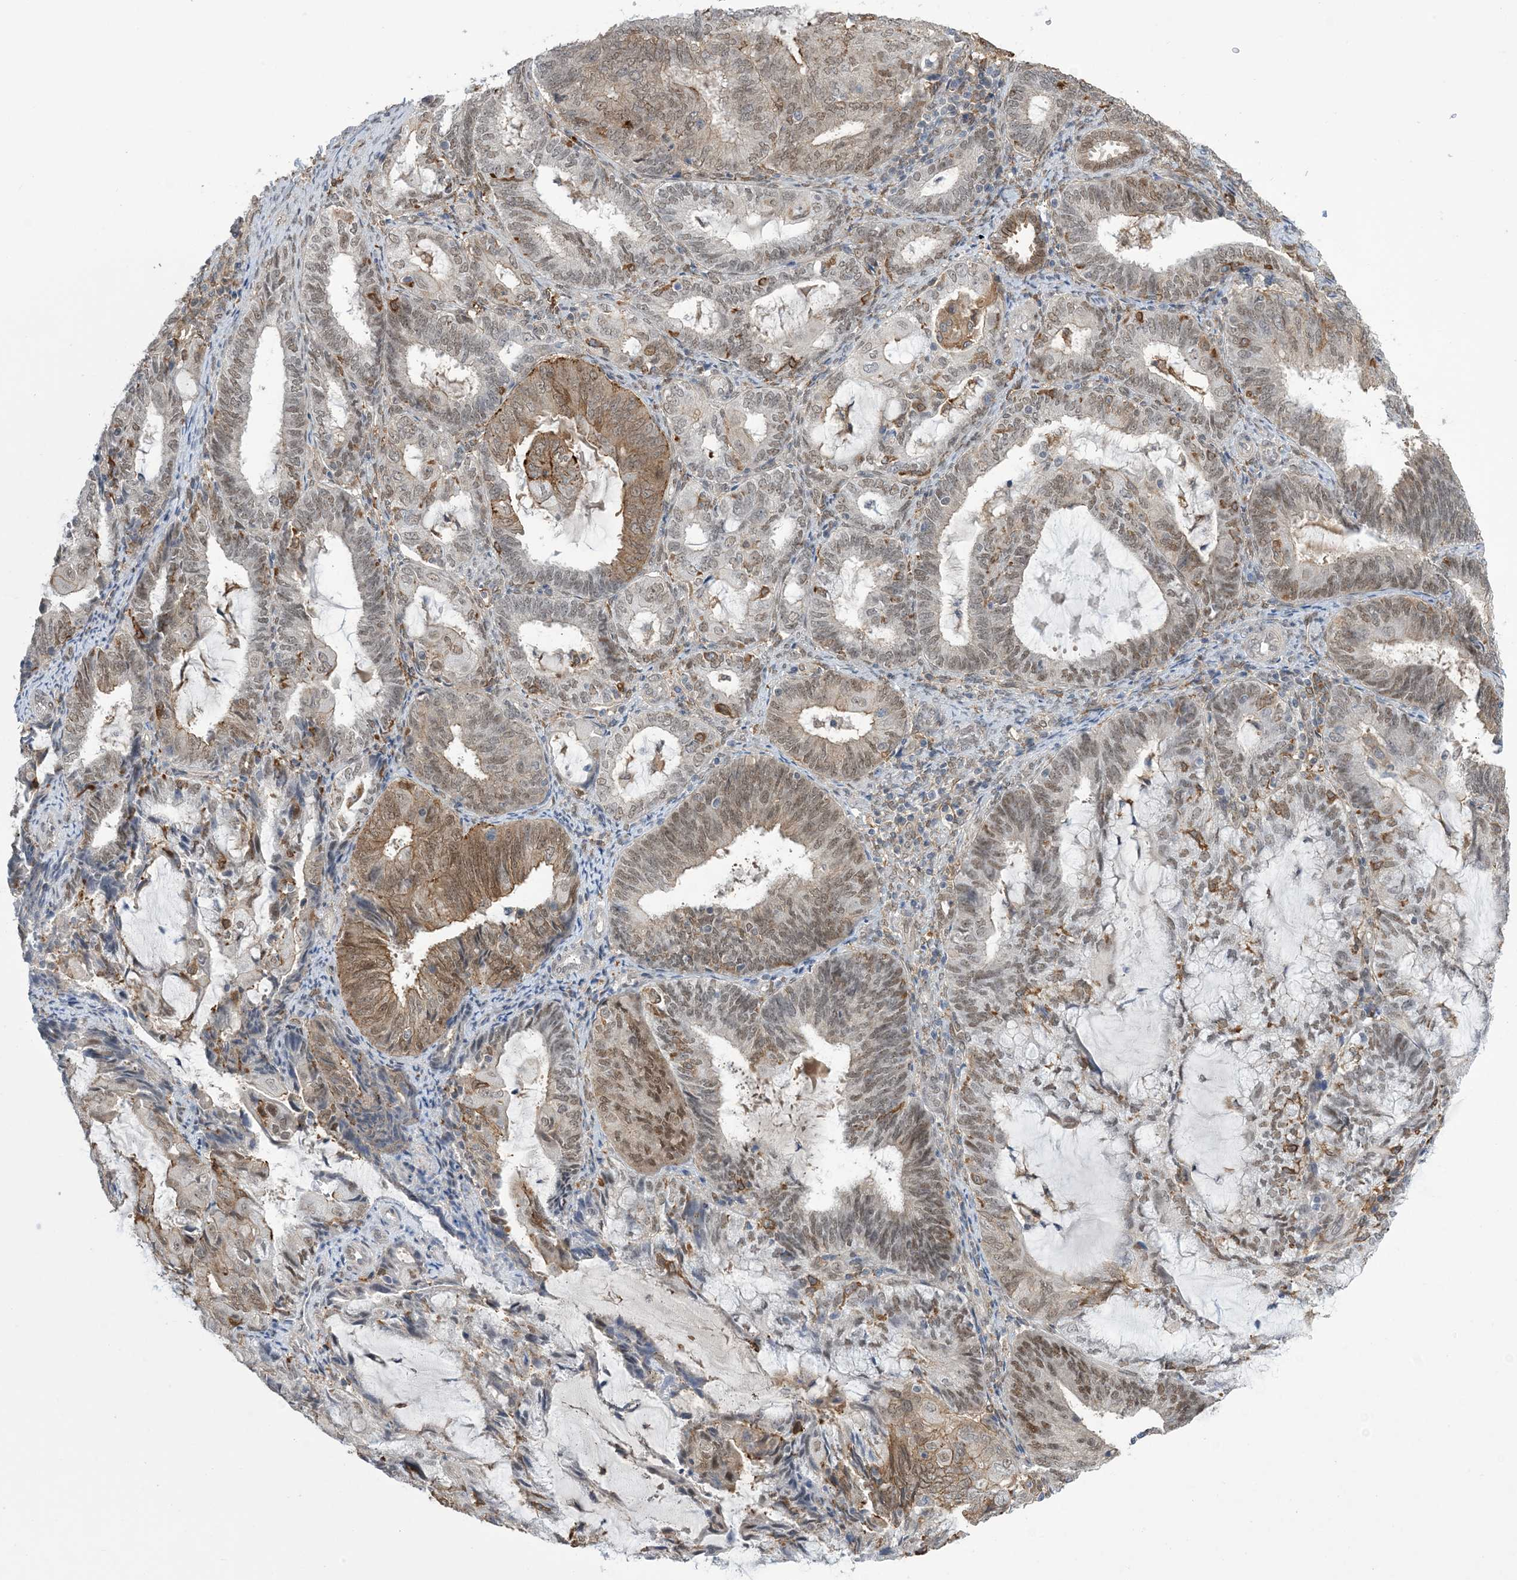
{"staining": {"intensity": "moderate", "quantity": "25%-75%", "location": "cytoplasmic/membranous,nuclear"}, "tissue": "endometrial cancer", "cell_type": "Tumor cells", "image_type": "cancer", "snomed": [{"axis": "morphology", "description": "Adenocarcinoma, NOS"}, {"axis": "topography", "description": "Endometrium"}], "caption": "The image shows immunohistochemical staining of endometrial adenocarcinoma. There is moderate cytoplasmic/membranous and nuclear positivity is appreciated in approximately 25%-75% of tumor cells.", "gene": "ZNF8", "patient": {"sex": "female", "age": 81}}